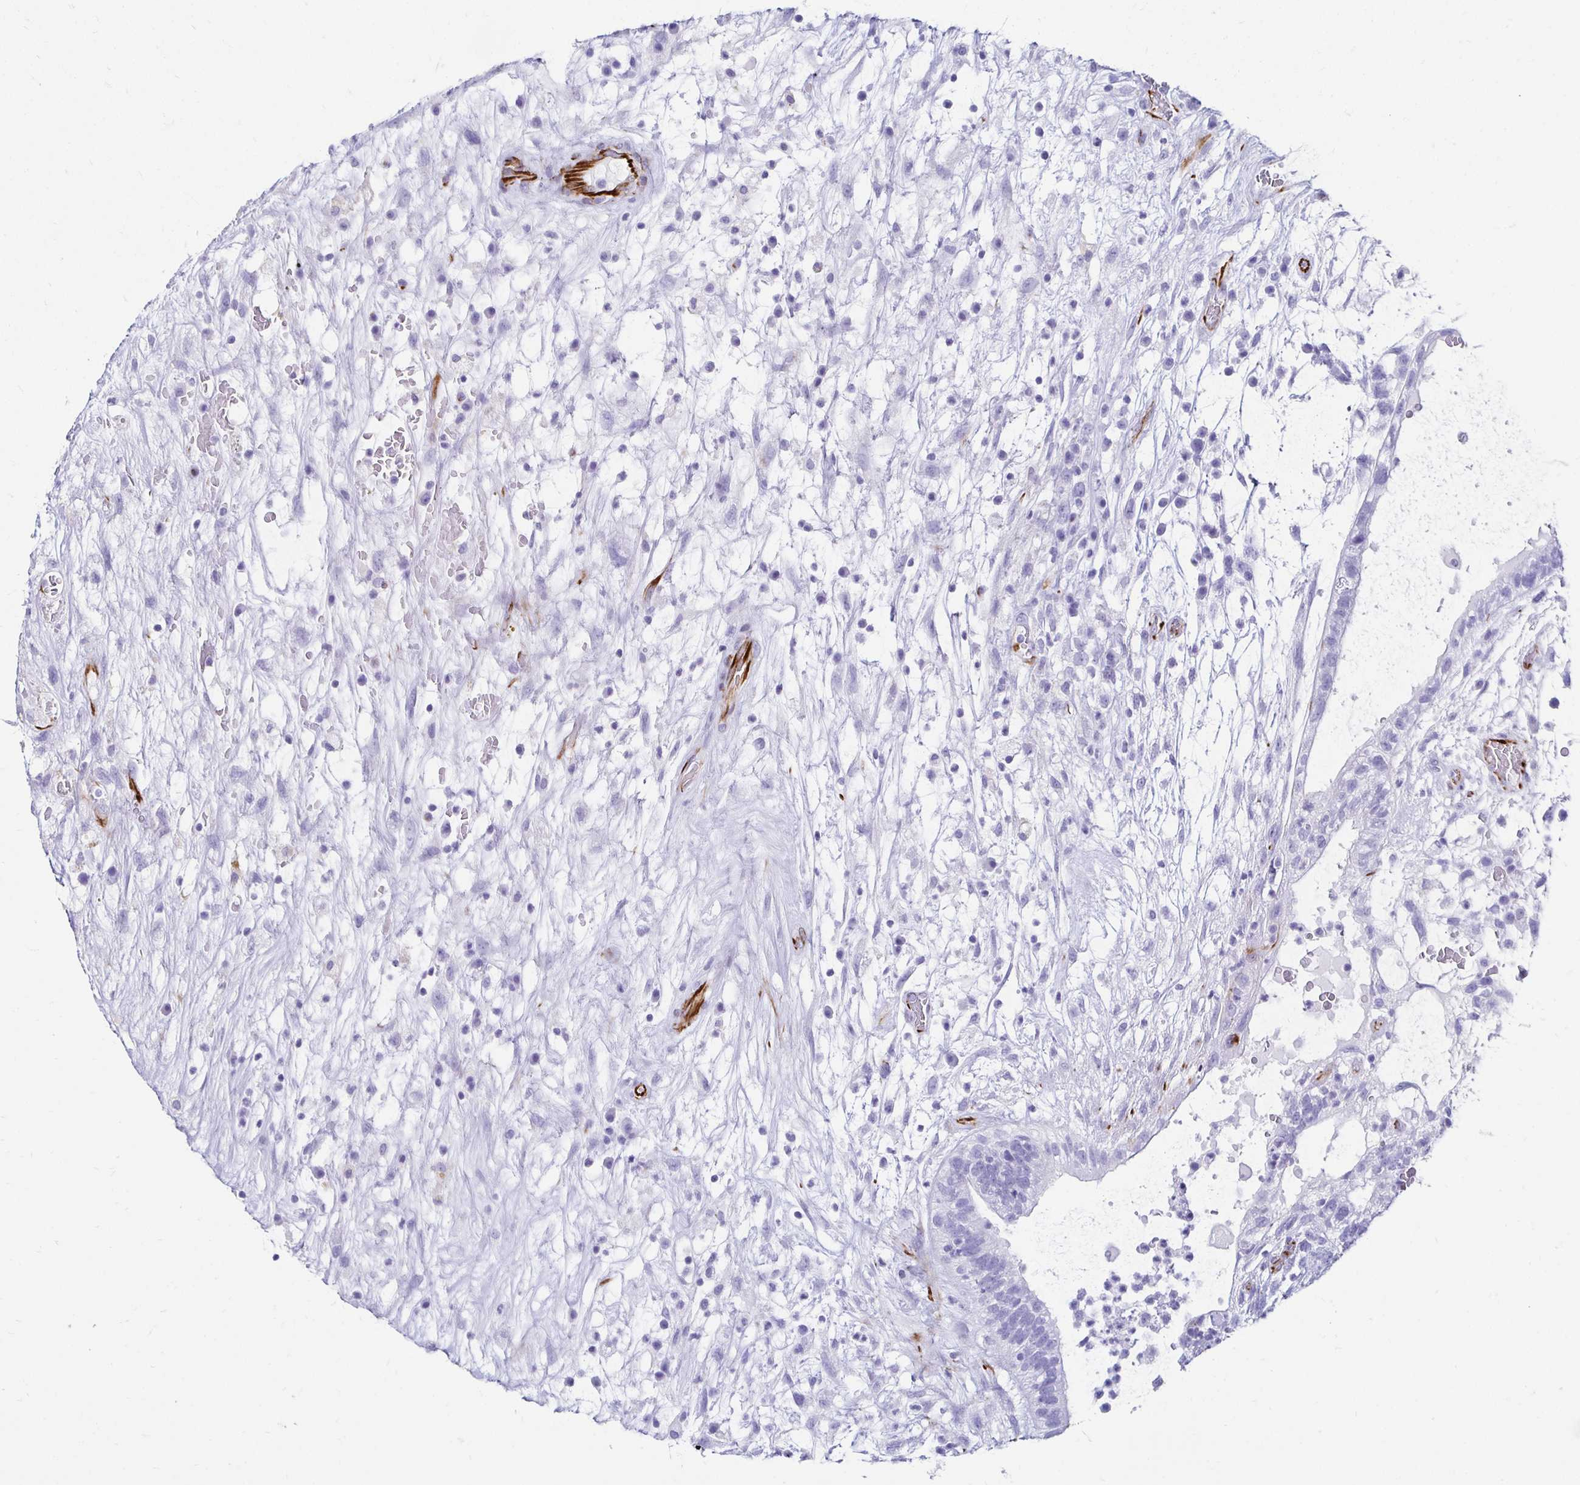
{"staining": {"intensity": "negative", "quantity": "none", "location": "none"}, "tissue": "testis cancer", "cell_type": "Tumor cells", "image_type": "cancer", "snomed": [{"axis": "morphology", "description": "Normal tissue, NOS"}, {"axis": "morphology", "description": "Carcinoma, Embryonal, NOS"}, {"axis": "topography", "description": "Testis"}], "caption": "IHC of human embryonal carcinoma (testis) reveals no expression in tumor cells.", "gene": "TMEM54", "patient": {"sex": "male", "age": 32}}